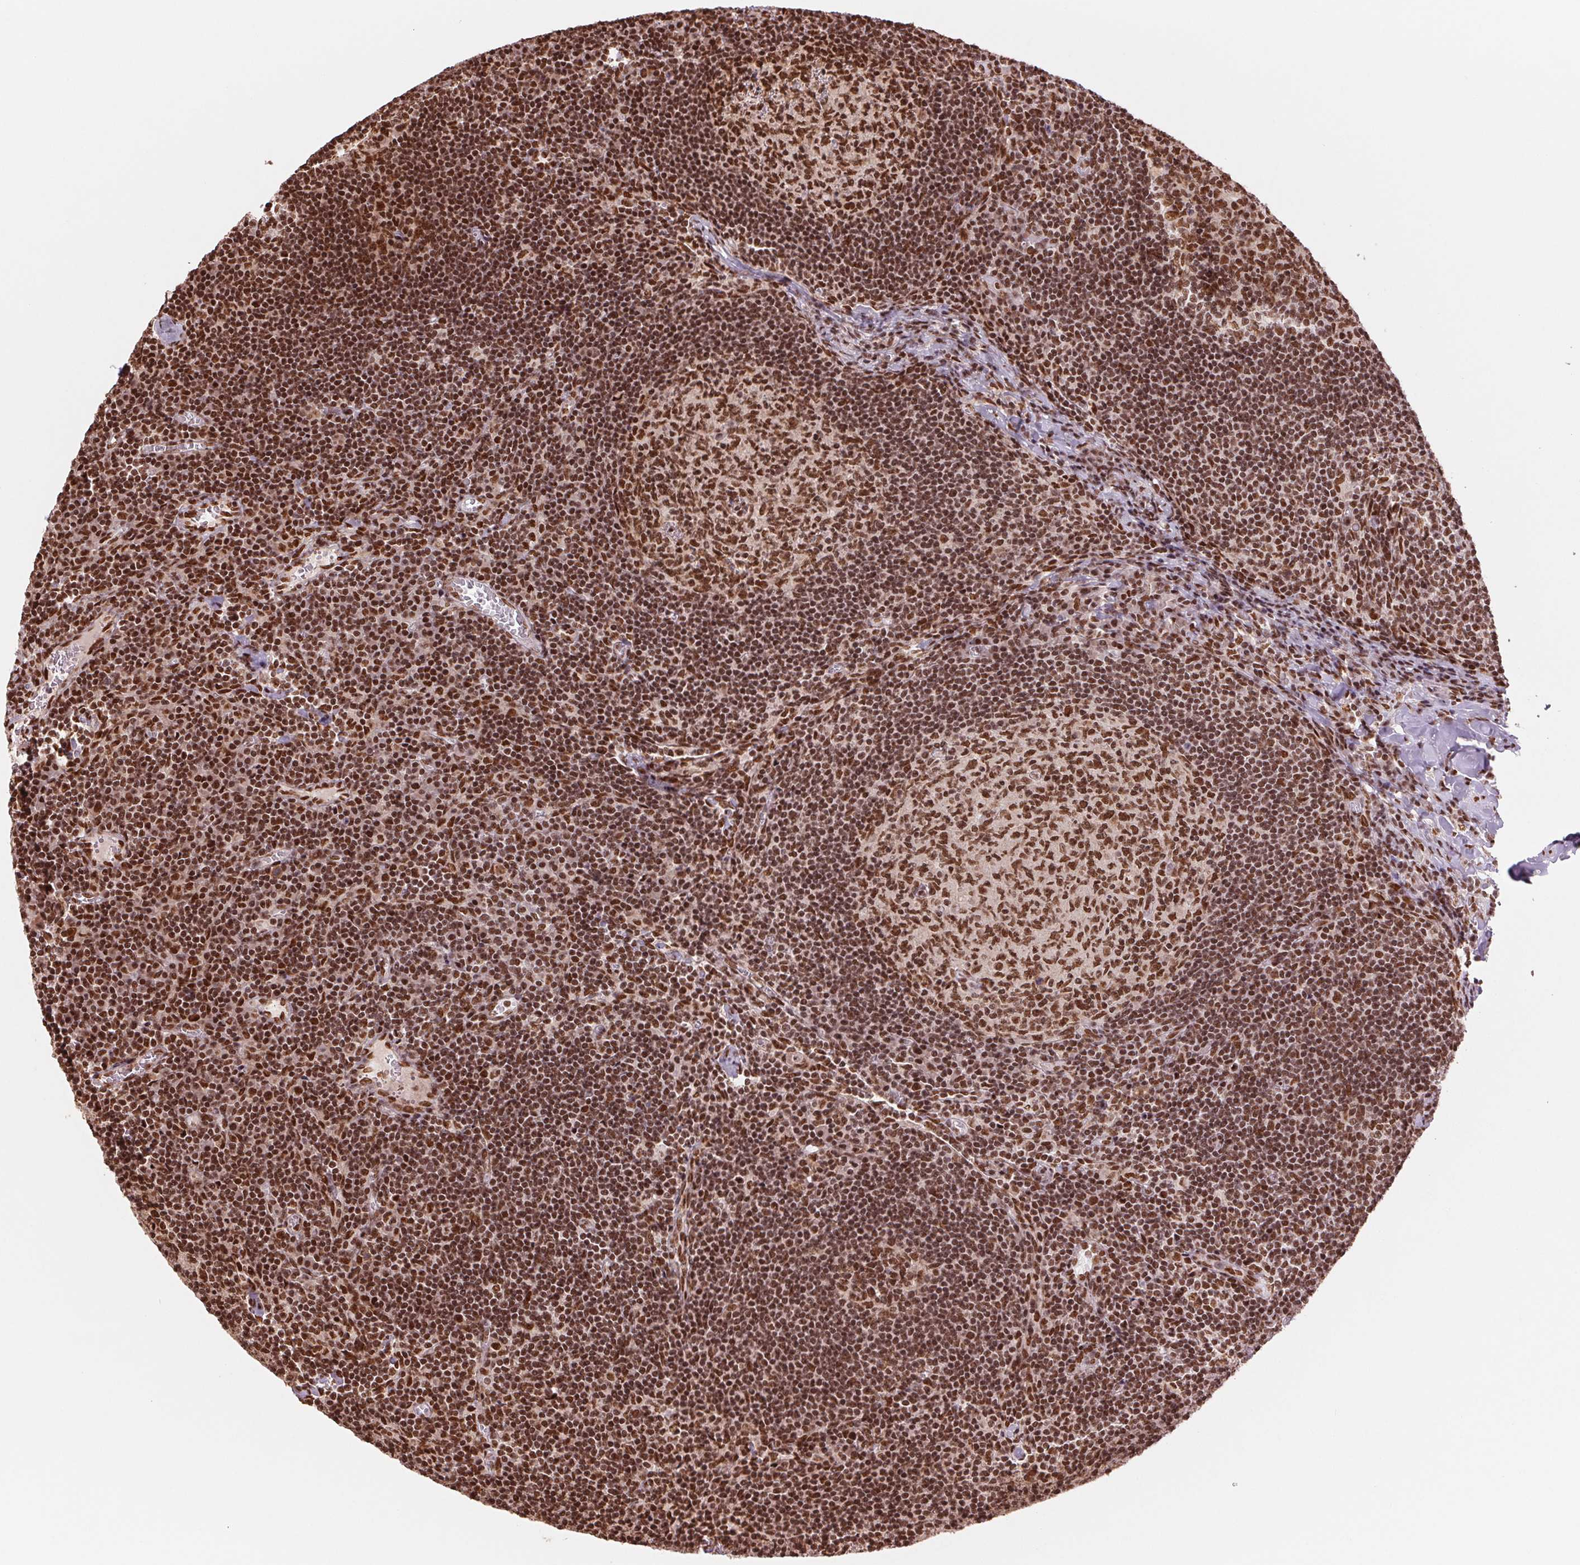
{"staining": {"intensity": "strong", "quantity": ">75%", "location": "nuclear"}, "tissue": "lymph node", "cell_type": "Germinal center cells", "image_type": "normal", "snomed": [{"axis": "morphology", "description": "Normal tissue, NOS"}, {"axis": "topography", "description": "Lymph node"}], "caption": "IHC (DAB (3,3'-diaminobenzidine)) staining of benign lymph node shows strong nuclear protein staining in about >75% of germinal center cells. IHC stains the protein in brown and the nuclei are stained blue.", "gene": "TTLL9", "patient": {"sex": "male", "age": 67}}